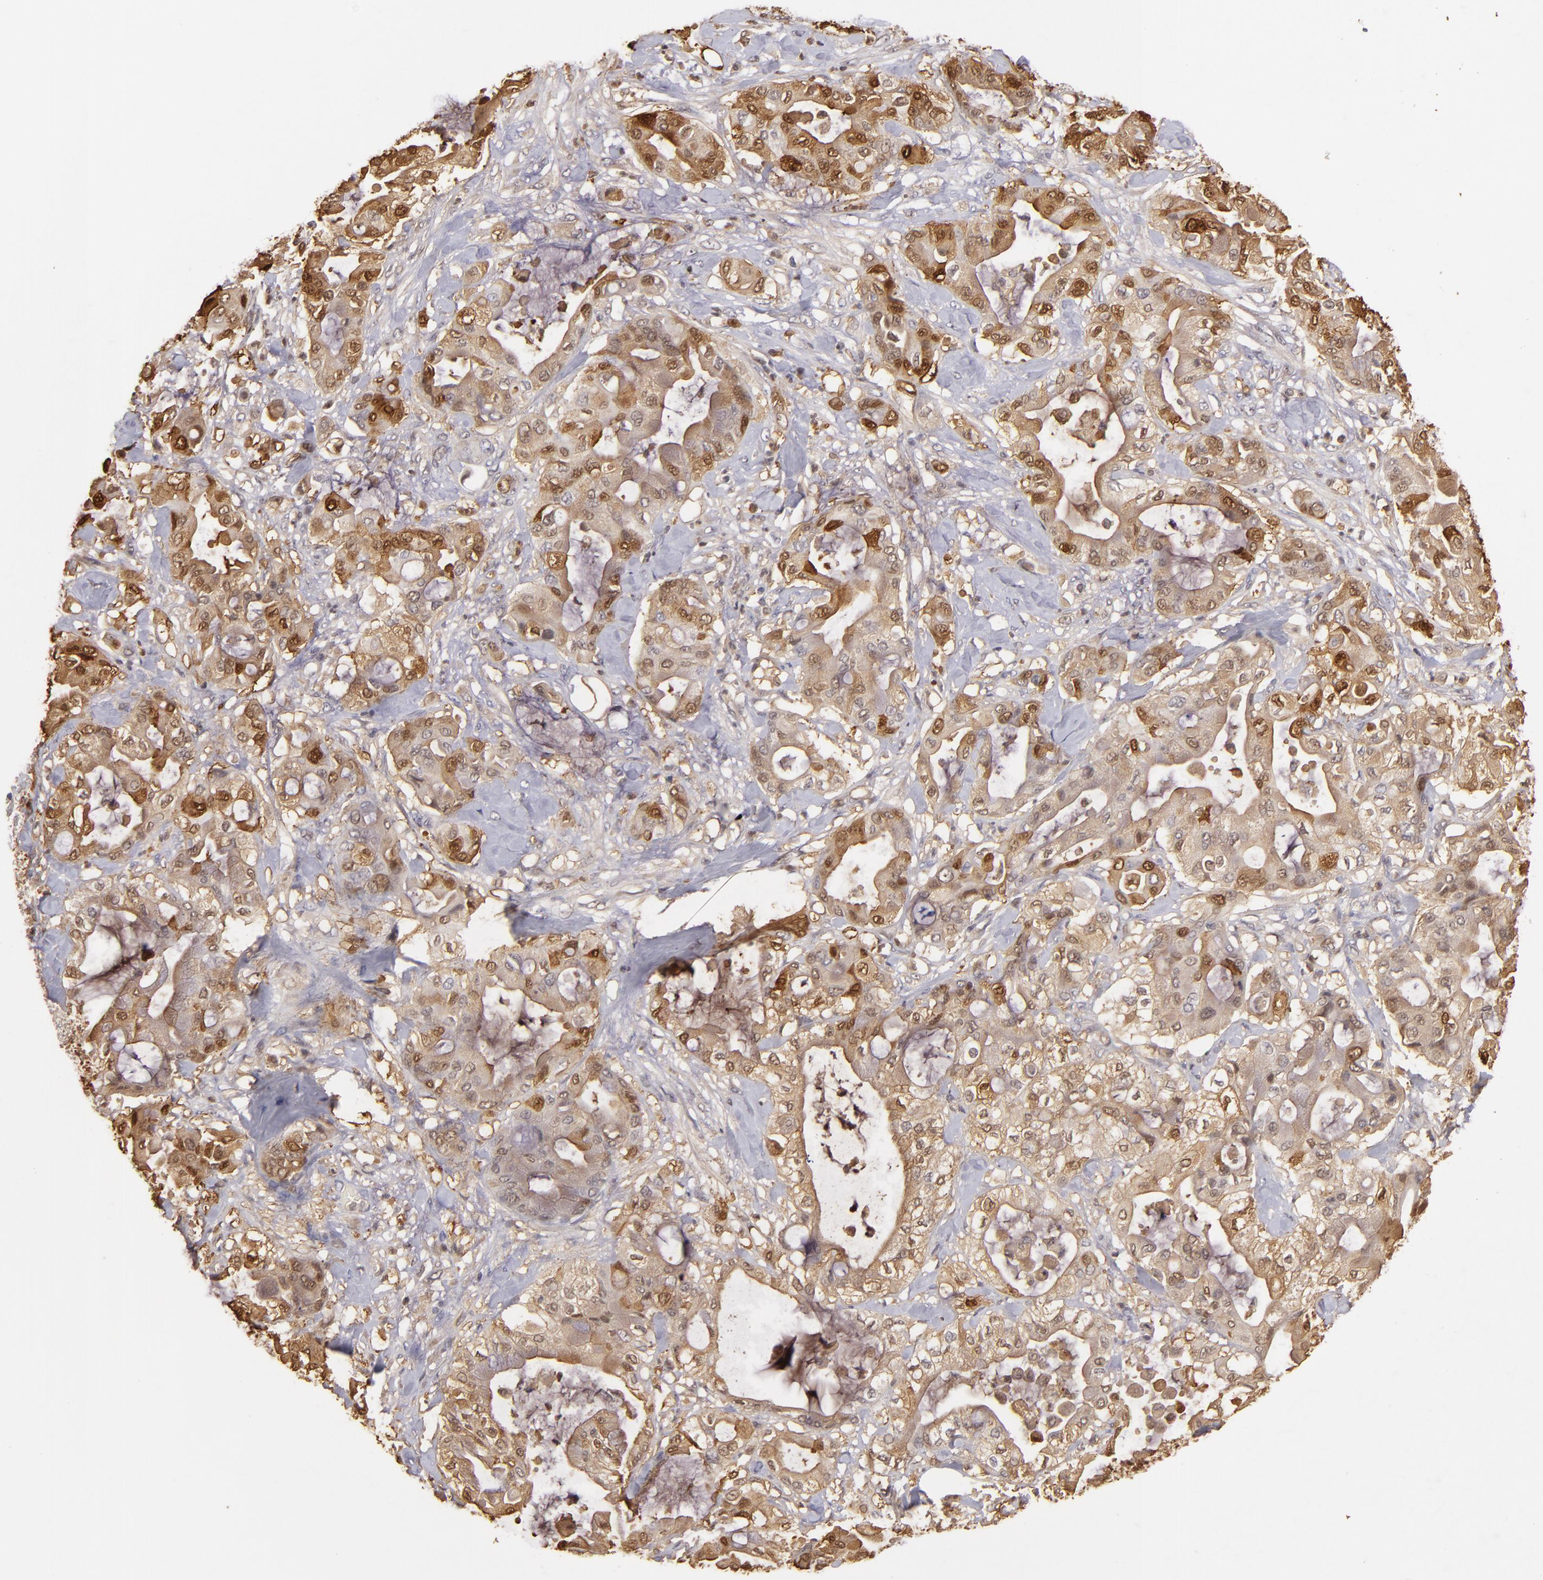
{"staining": {"intensity": "moderate", "quantity": ">75%", "location": "cytoplasmic/membranous,nuclear"}, "tissue": "pancreatic cancer", "cell_type": "Tumor cells", "image_type": "cancer", "snomed": [{"axis": "morphology", "description": "Adenocarcinoma, NOS"}, {"axis": "morphology", "description": "Adenocarcinoma, metastatic, NOS"}, {"axis": "topography", "description": "Lymph node"}, {"axis": "topography", "description": "Pancreas"}, {"axis": "topography", "description": "Duodenum"}], "caption": "Immunohistochemical staining of human pancreatic adenocarcinoma displays medium levels of moderate cytoplasmic/membranous and nuclear protein positivity in about >75% of tumor cells. (DAB (3,3'-diaminobenzidine) = brown stain, brightfield microscopy at high magnification).", "gene": "S100A2", "patient": {"sex": "female", "age": 64}}